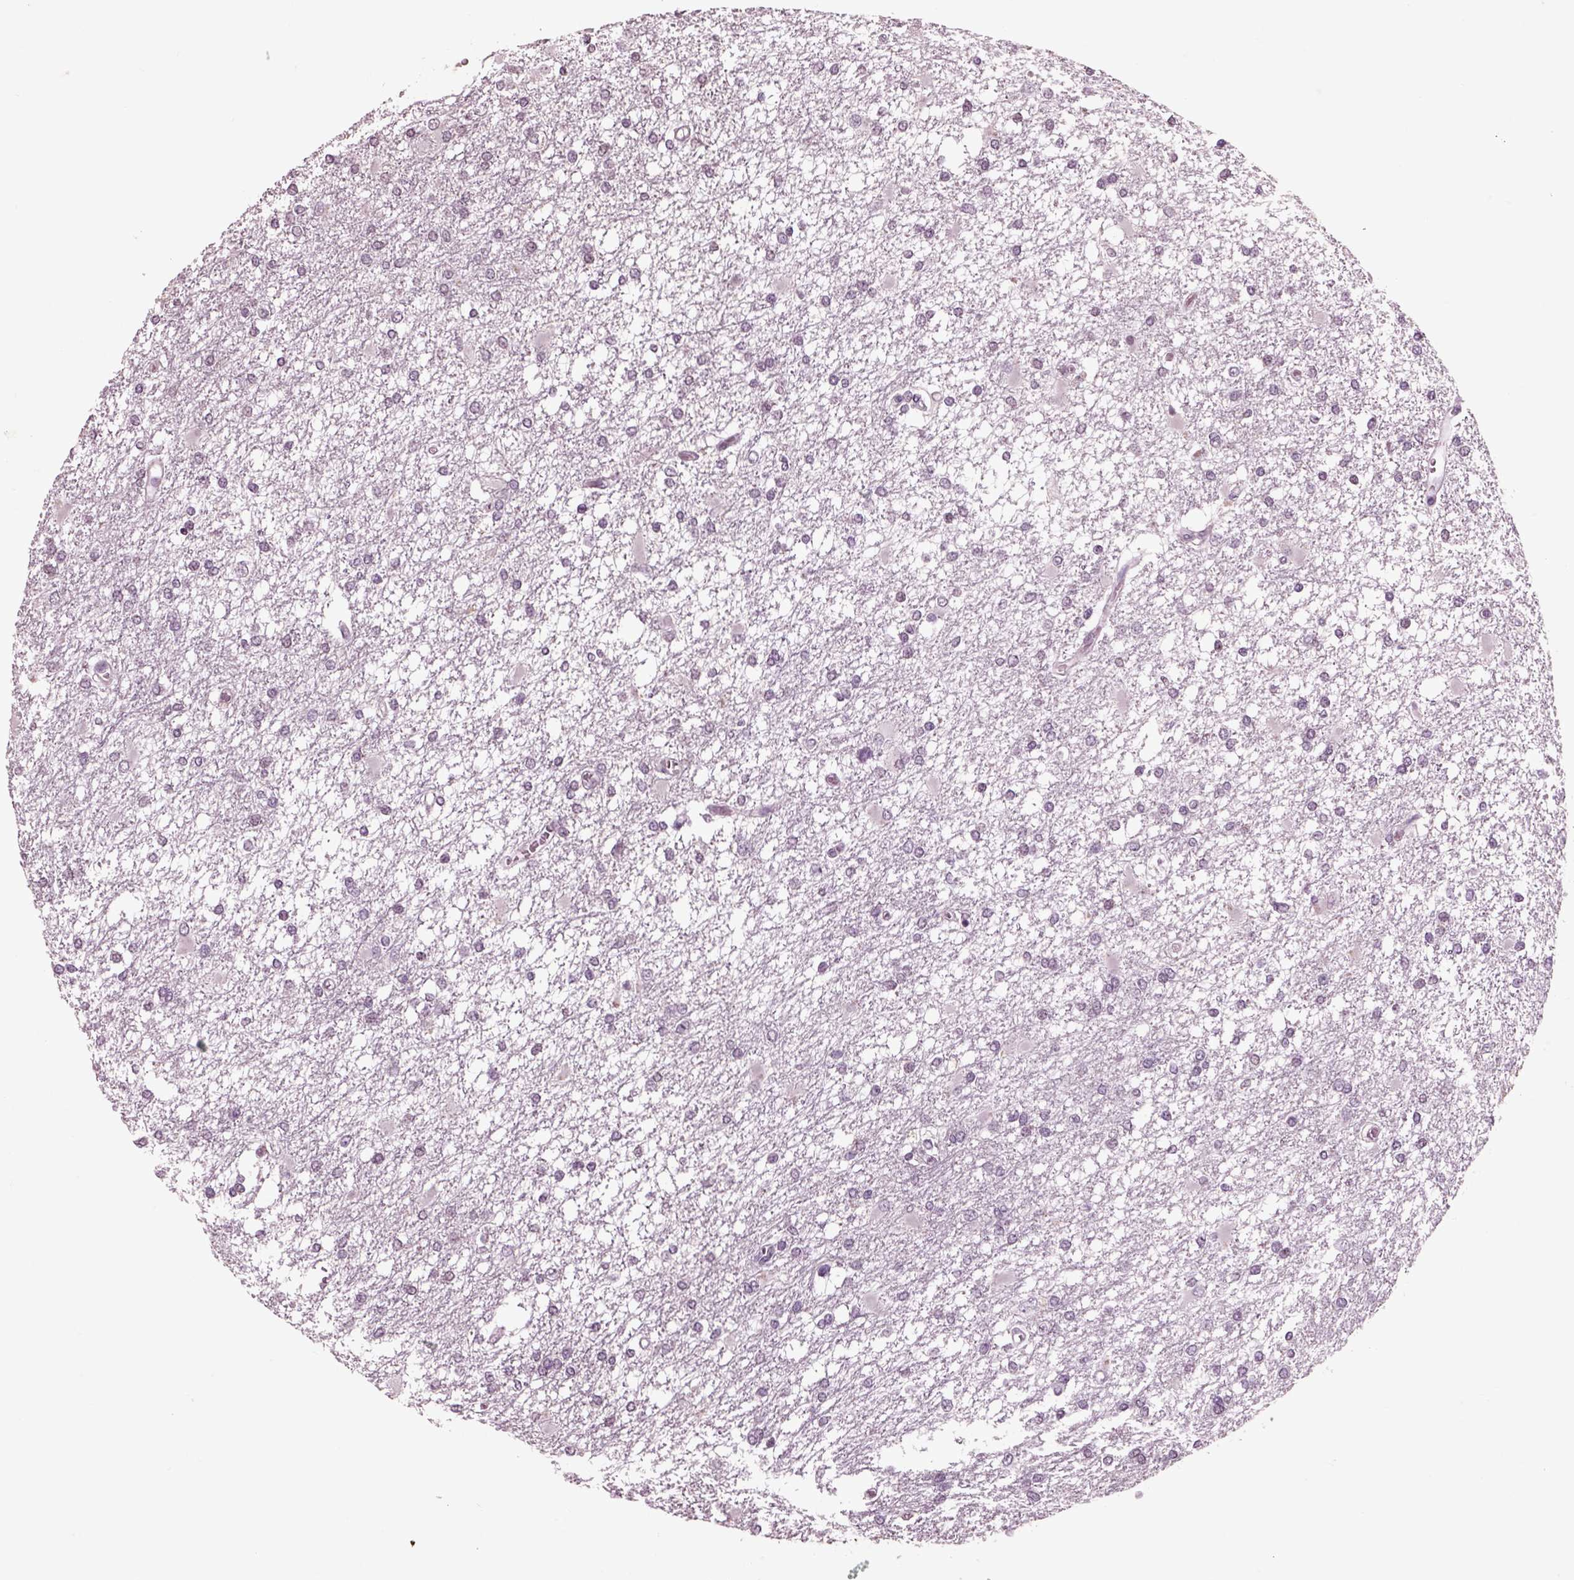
{"staining": {"intensity": "negative", "quantity": "none", "location": "none"}, "tissue": "glioma", "cell_type": "Tumor cells", "image_type": "cancer", "snomed": [{"axis": "morphology", "description": "Glioma, malignant, High grade"}, {"axis": "topography", "description": "Cerebral cortex"}], "caption": "IHC photomicrograph of high-grade glioma (malignant) stained for a protein (brown), which exhibits no expression in tumor cells. (IHC, brightfield microscopy, high magnification).", "gene": "CHGB", "patient": {"sex": "male", "age": 79}}